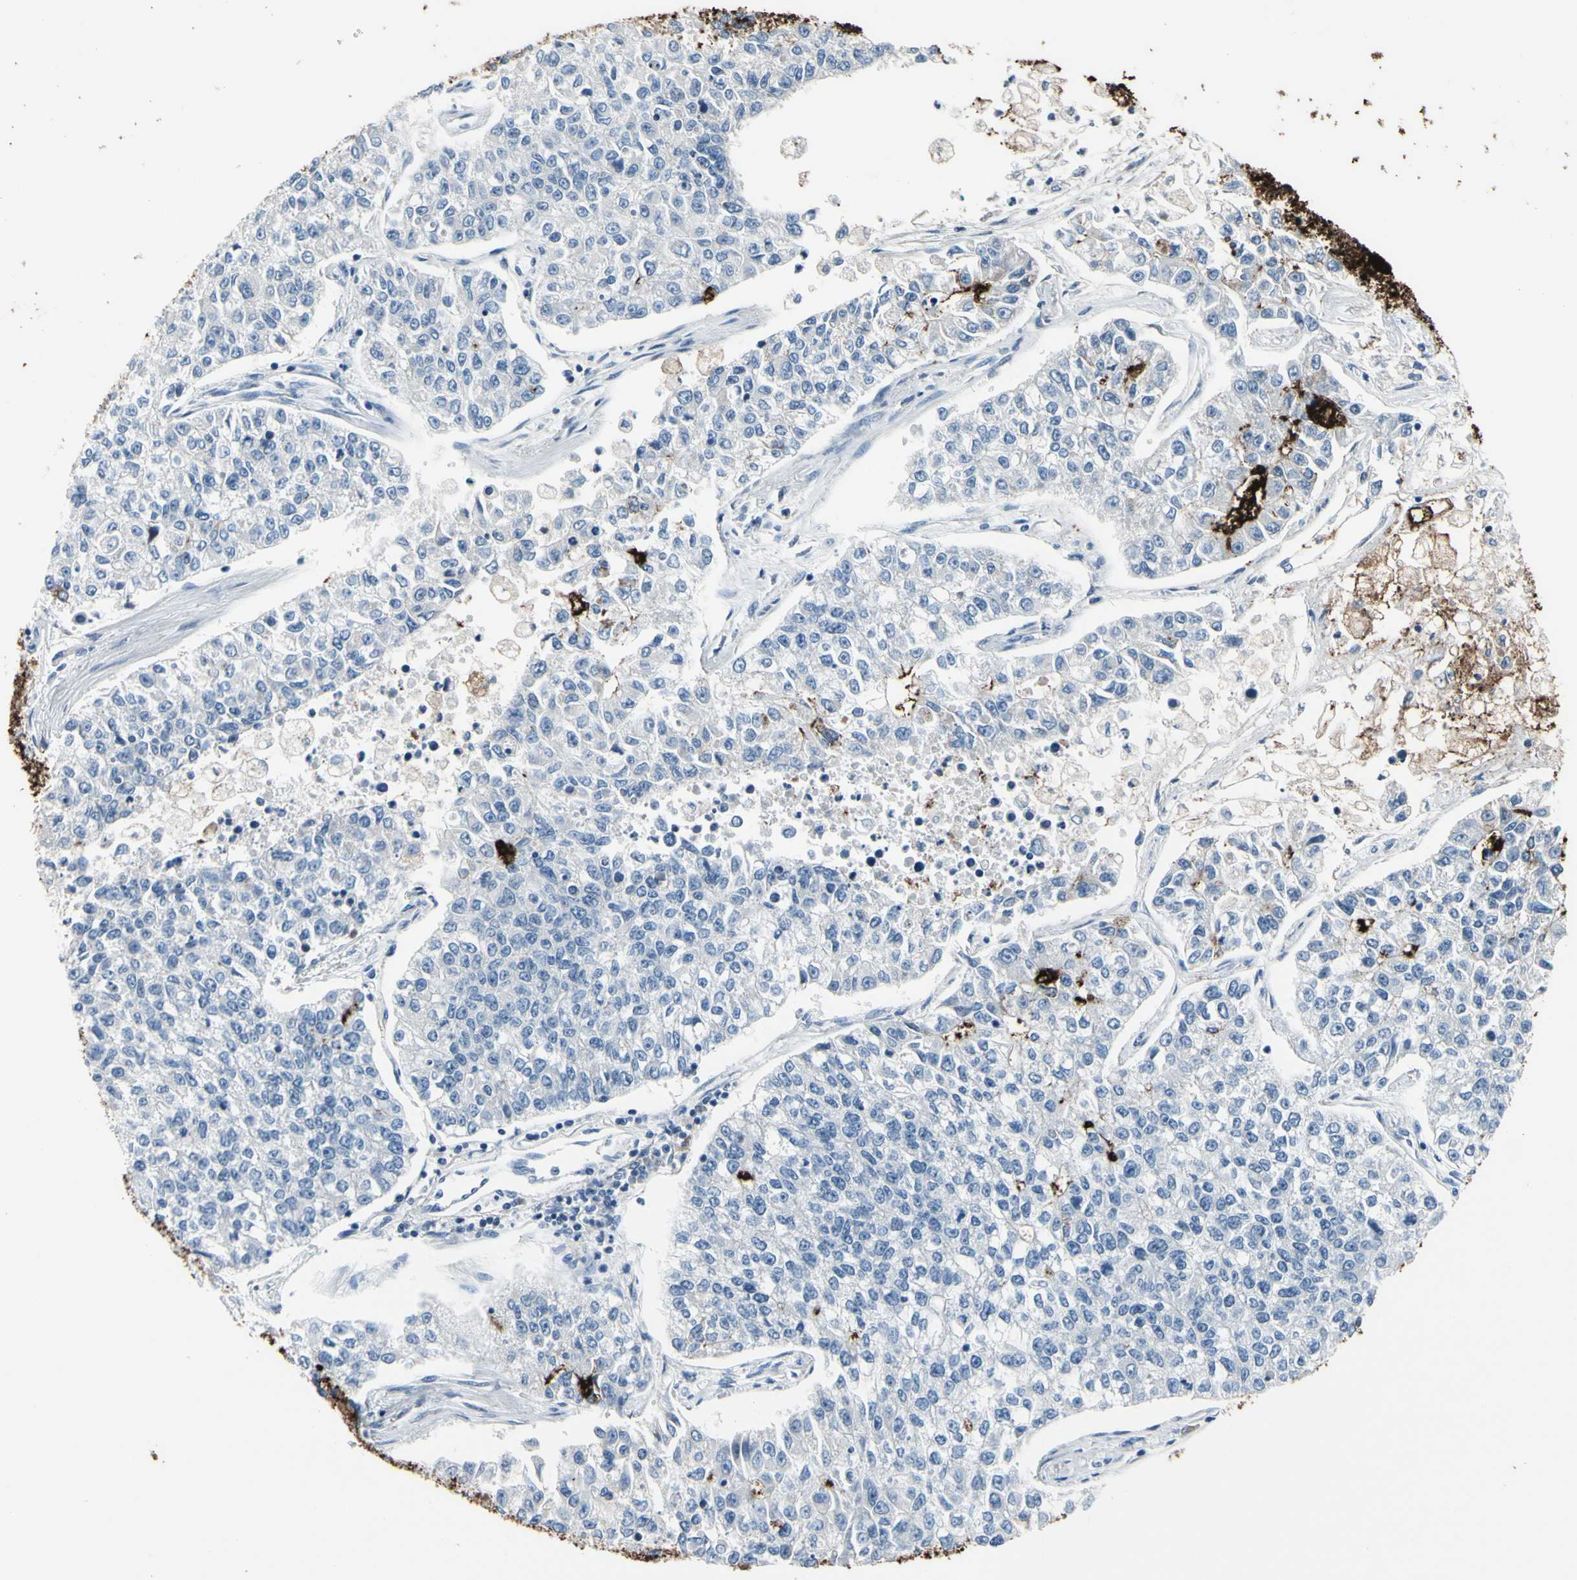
{"staining": {"intensity": "negative", "quantity": "none", "location": "none"}, "tissue": "lung cancer", "cell_type": "Tumor cells", "image_type": "cancer", "snomed": [{"axis": "morphology", "description": "Adenocarcinoma, NOS"}, {"axis": "topography", "description": "Lung"}], "caption": "Photomicrograph shows no significant protein staining in tumor cells of lung cancer.", "gene": "MUC5B", "patient": {"sex": "male", "age": 49}}